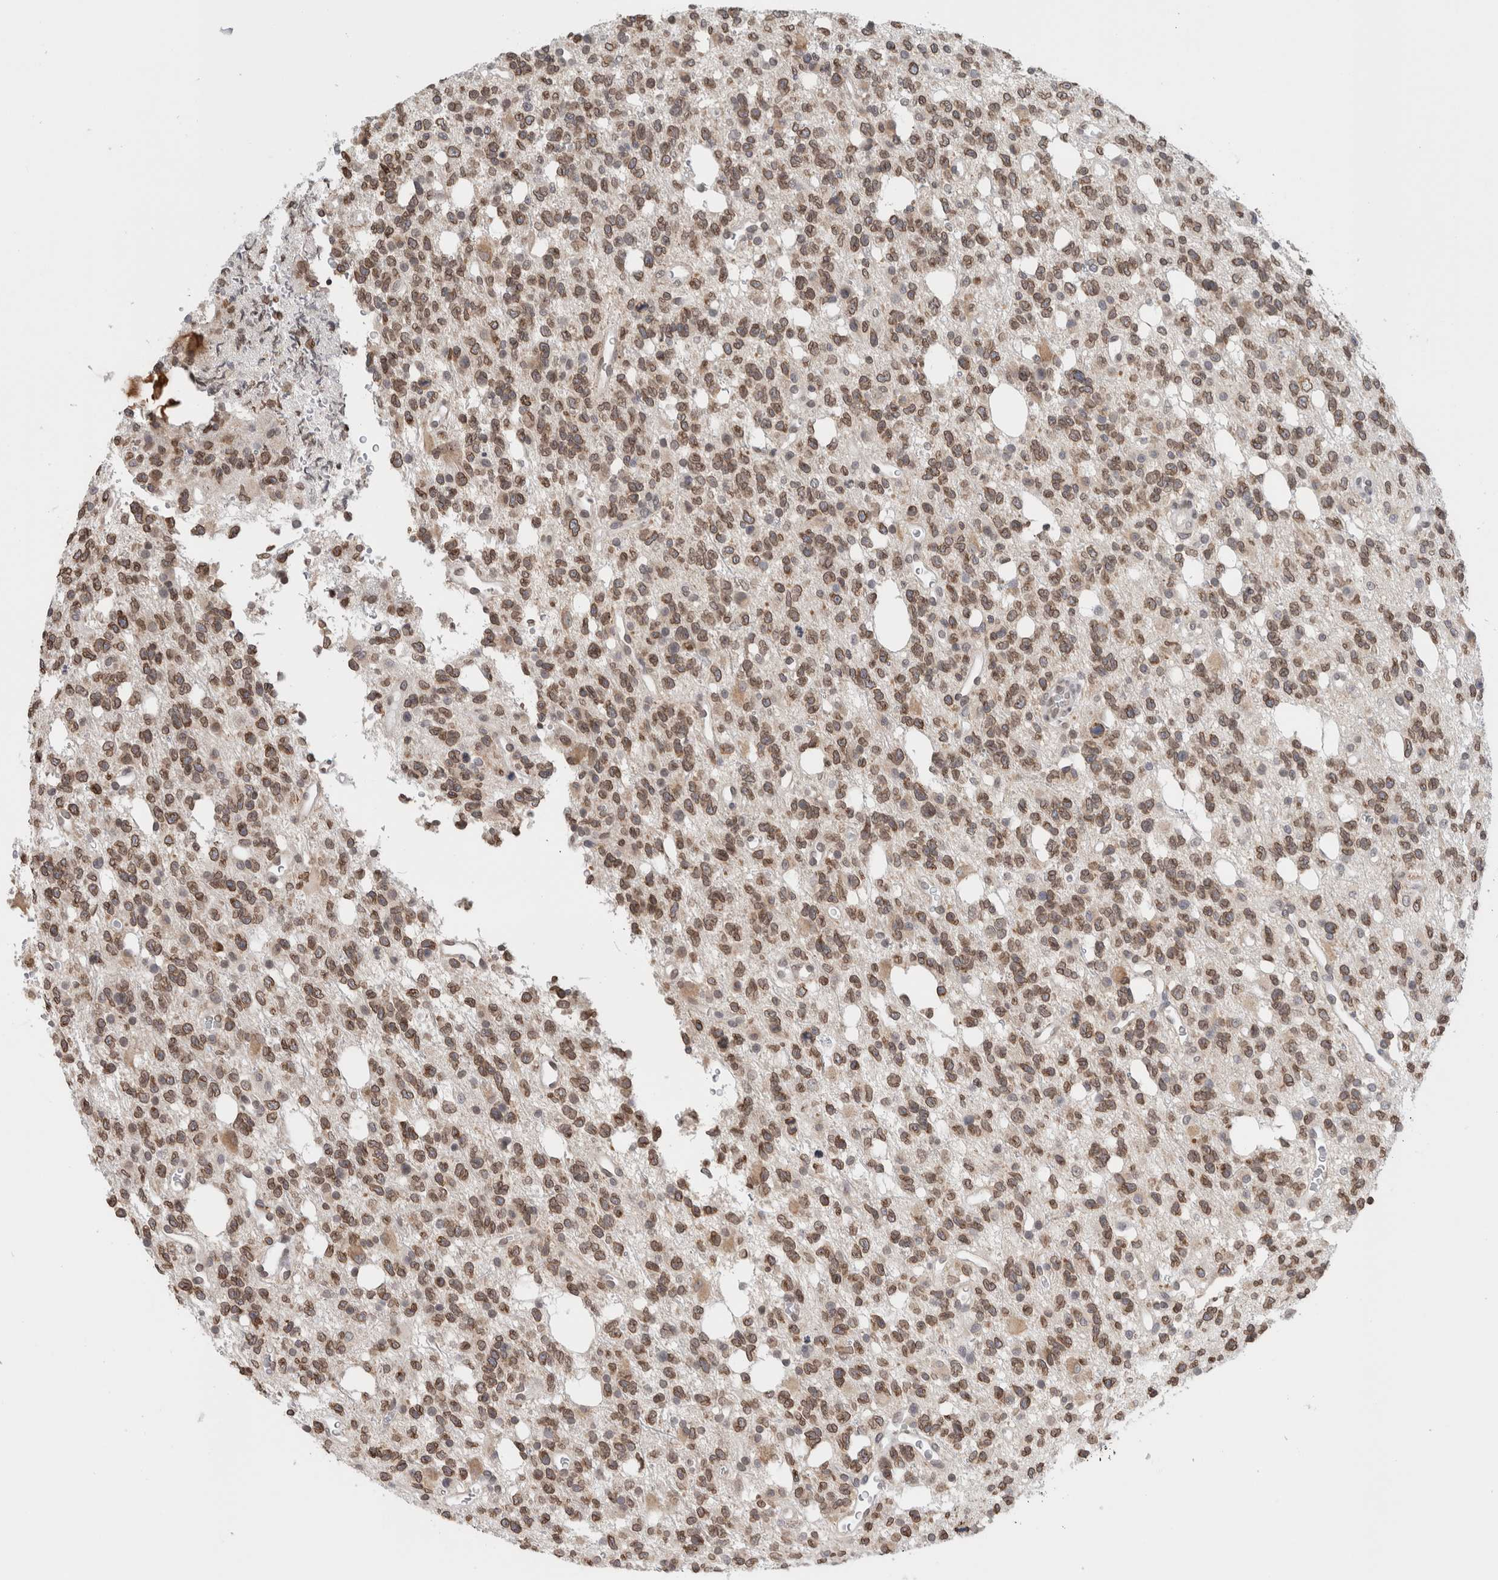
{"staining": {"intensity": "moderate", "quantity": ">75%", "location": "cytoplasmic/membranous,nuclear"}, "tissue": "glioma", "cell_type": "Tumor cells", "image_type": "cancer", "snomed": [{"axis": "morphology", "description": "Glioma, malignant, High grade"}, {"axis": "topography", "description": "Brain"}], "caption": "A brown stain labels moderate cytoplasmic/membranous and nuclear expression of a protein in high-grade glioma (malignant) tumor cells.", "gene": "RBMX2", "patient": {"sex": "female", "age": 62}}